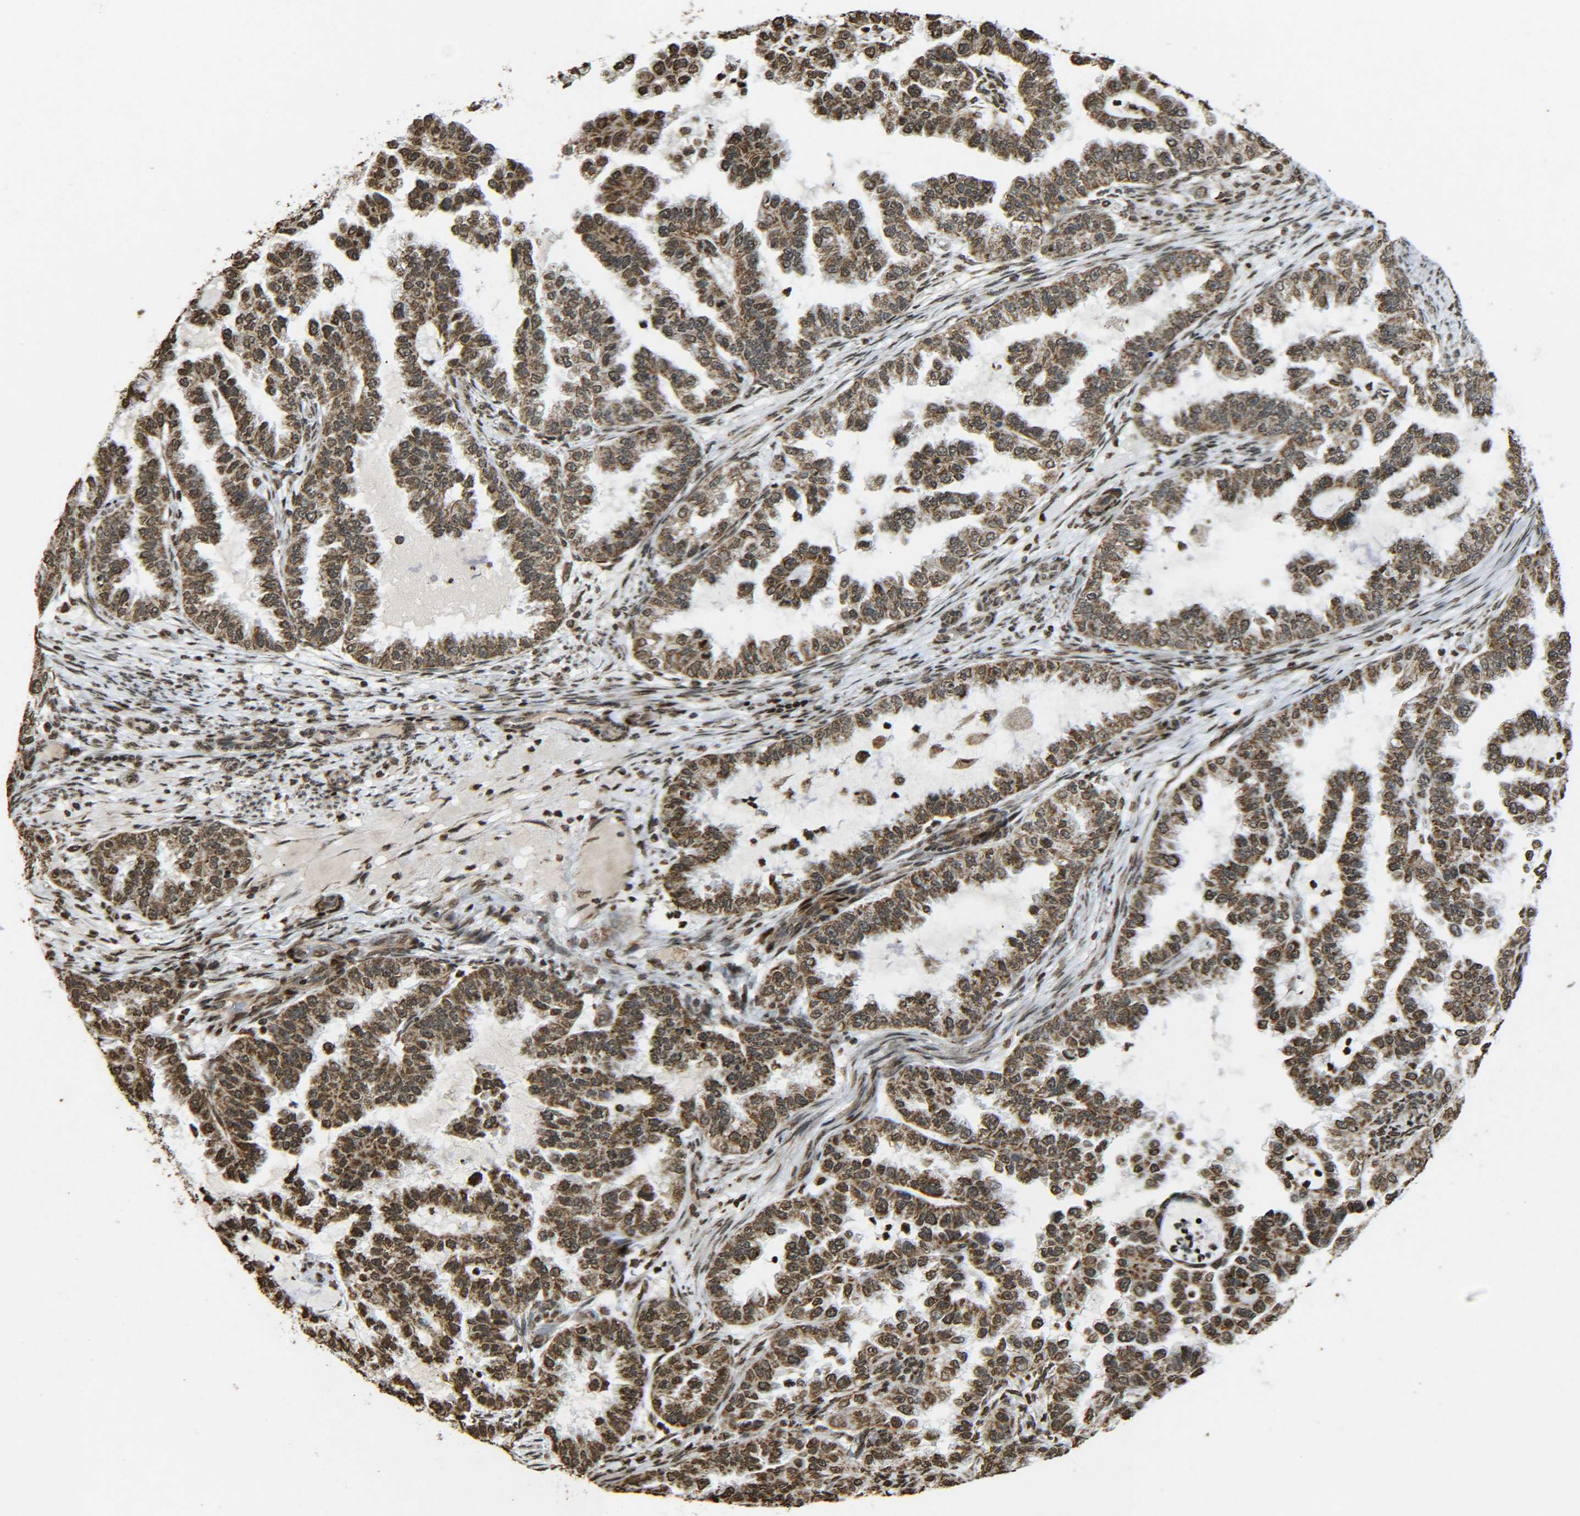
{"staining": {"intensity": "moderate", "quantity": ">75%", "location": "cytoplasmic/membranous,nuclear"}, "tissue": "endometrial cancer", "cell_type": "Tumor cells", "image_type": "cancer", "snomed": [{"axis": "morphology", "description": "Adenocarcinoma, NOS"}, {"axis": "topography", "description": "Endometrium"}], "caption": "There is medium levels of moderate cytoplasmic/membranous and nuclear positivity in tumor cells of endometrial adenocarcinoma, as demonstrated by immunohistochemical staining (brown color).", "gene": "NEUROG2", "patient": {"sex": "female", "age": 85}}